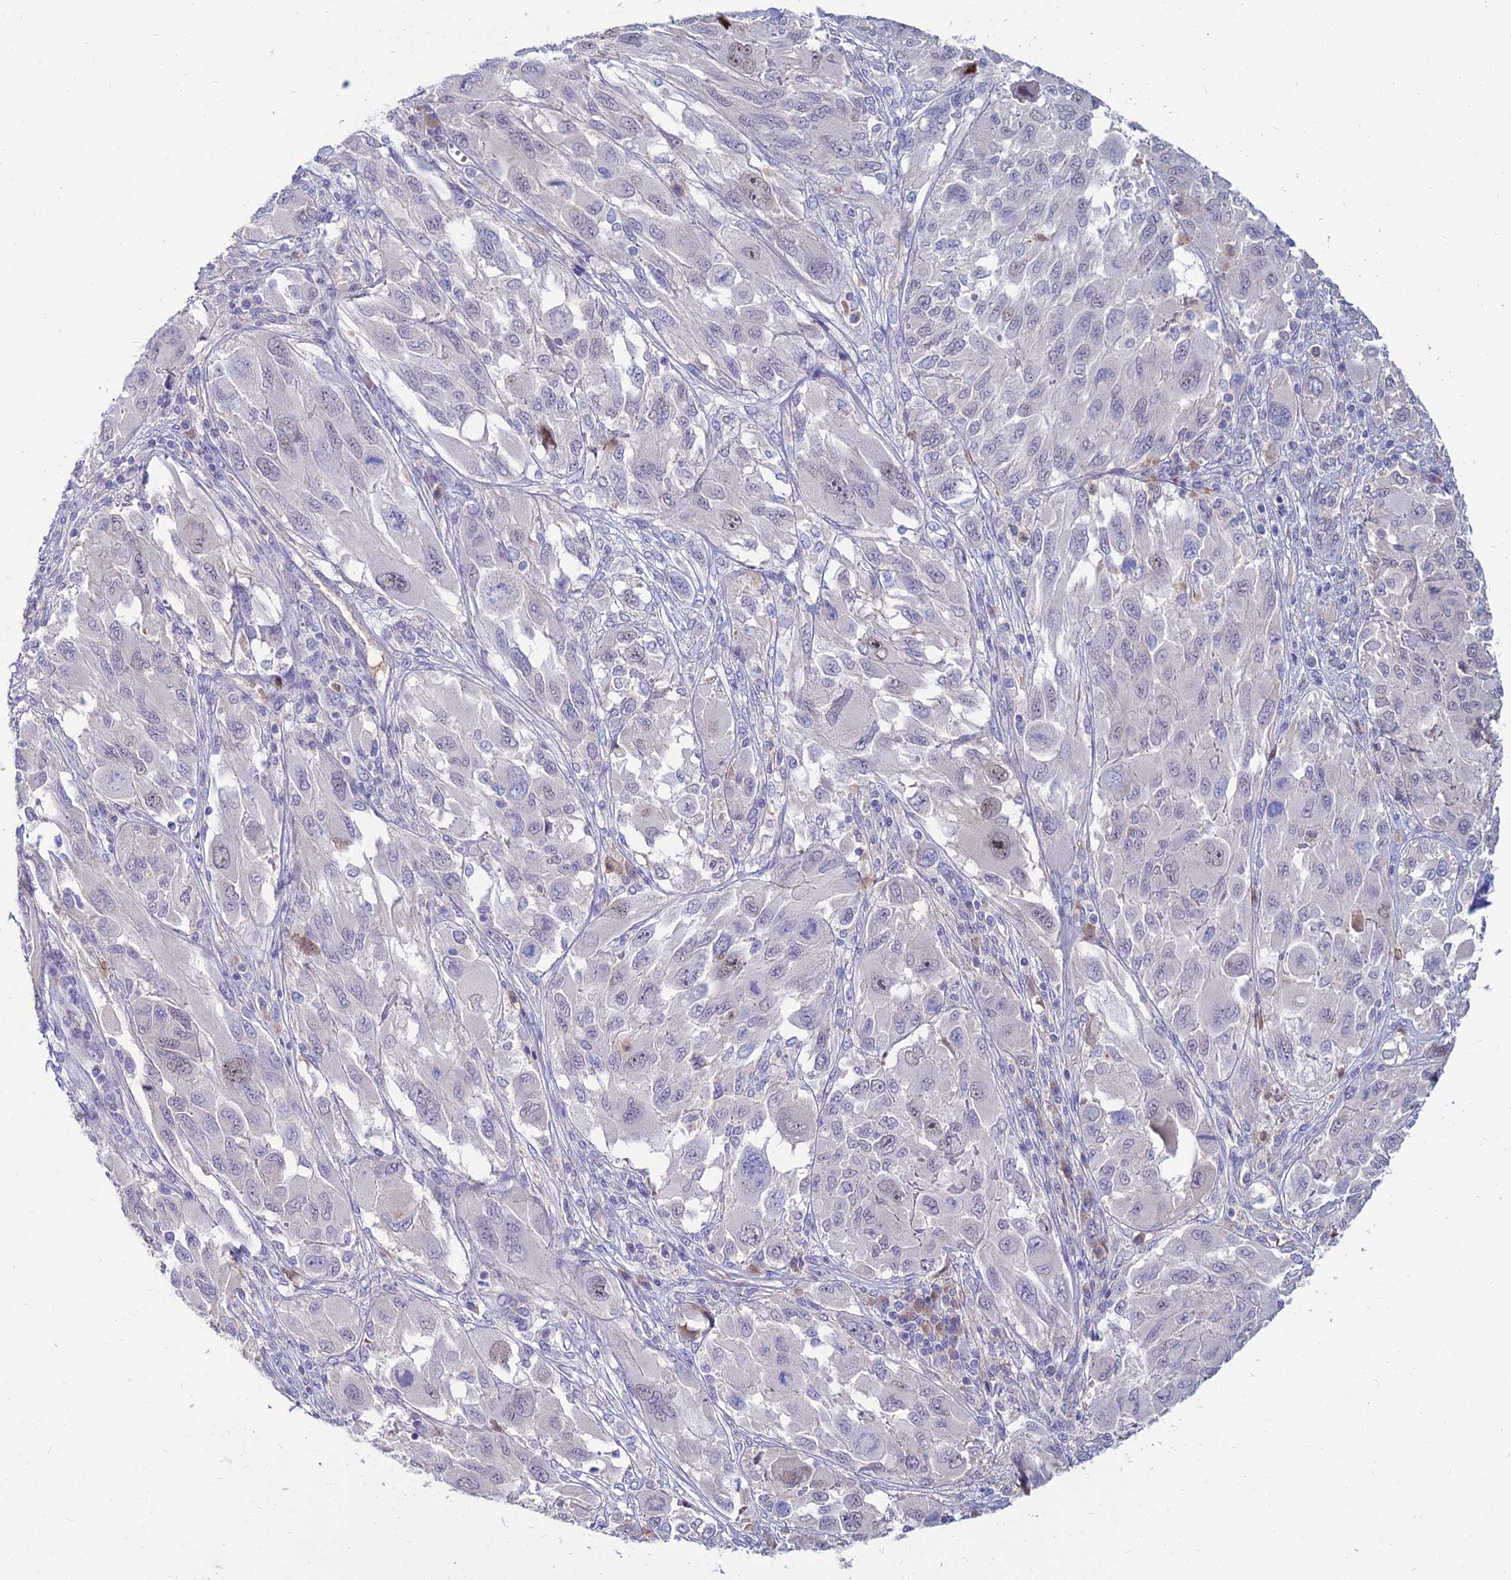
{"staining": {"intensity": "moderate", "quantity": "<25%", "location": "nuclear"}, "tissue": "melanoma", "cell_type": "Tumor cells", "image_type": "cancer", "snomed": [{"axis": "morphology", "description": "Malignant melanoma, NOS"}, {"axis": "topography", "description": "Skin"}], "caption": "Approximately <25% of tumor cells in human malignant melanoma display moderate nuclear protein staining as visualized by brown immunohistochemical staining.", "gene": "GOLGA6D", "patient": {"sex": "female", "age": 91}}